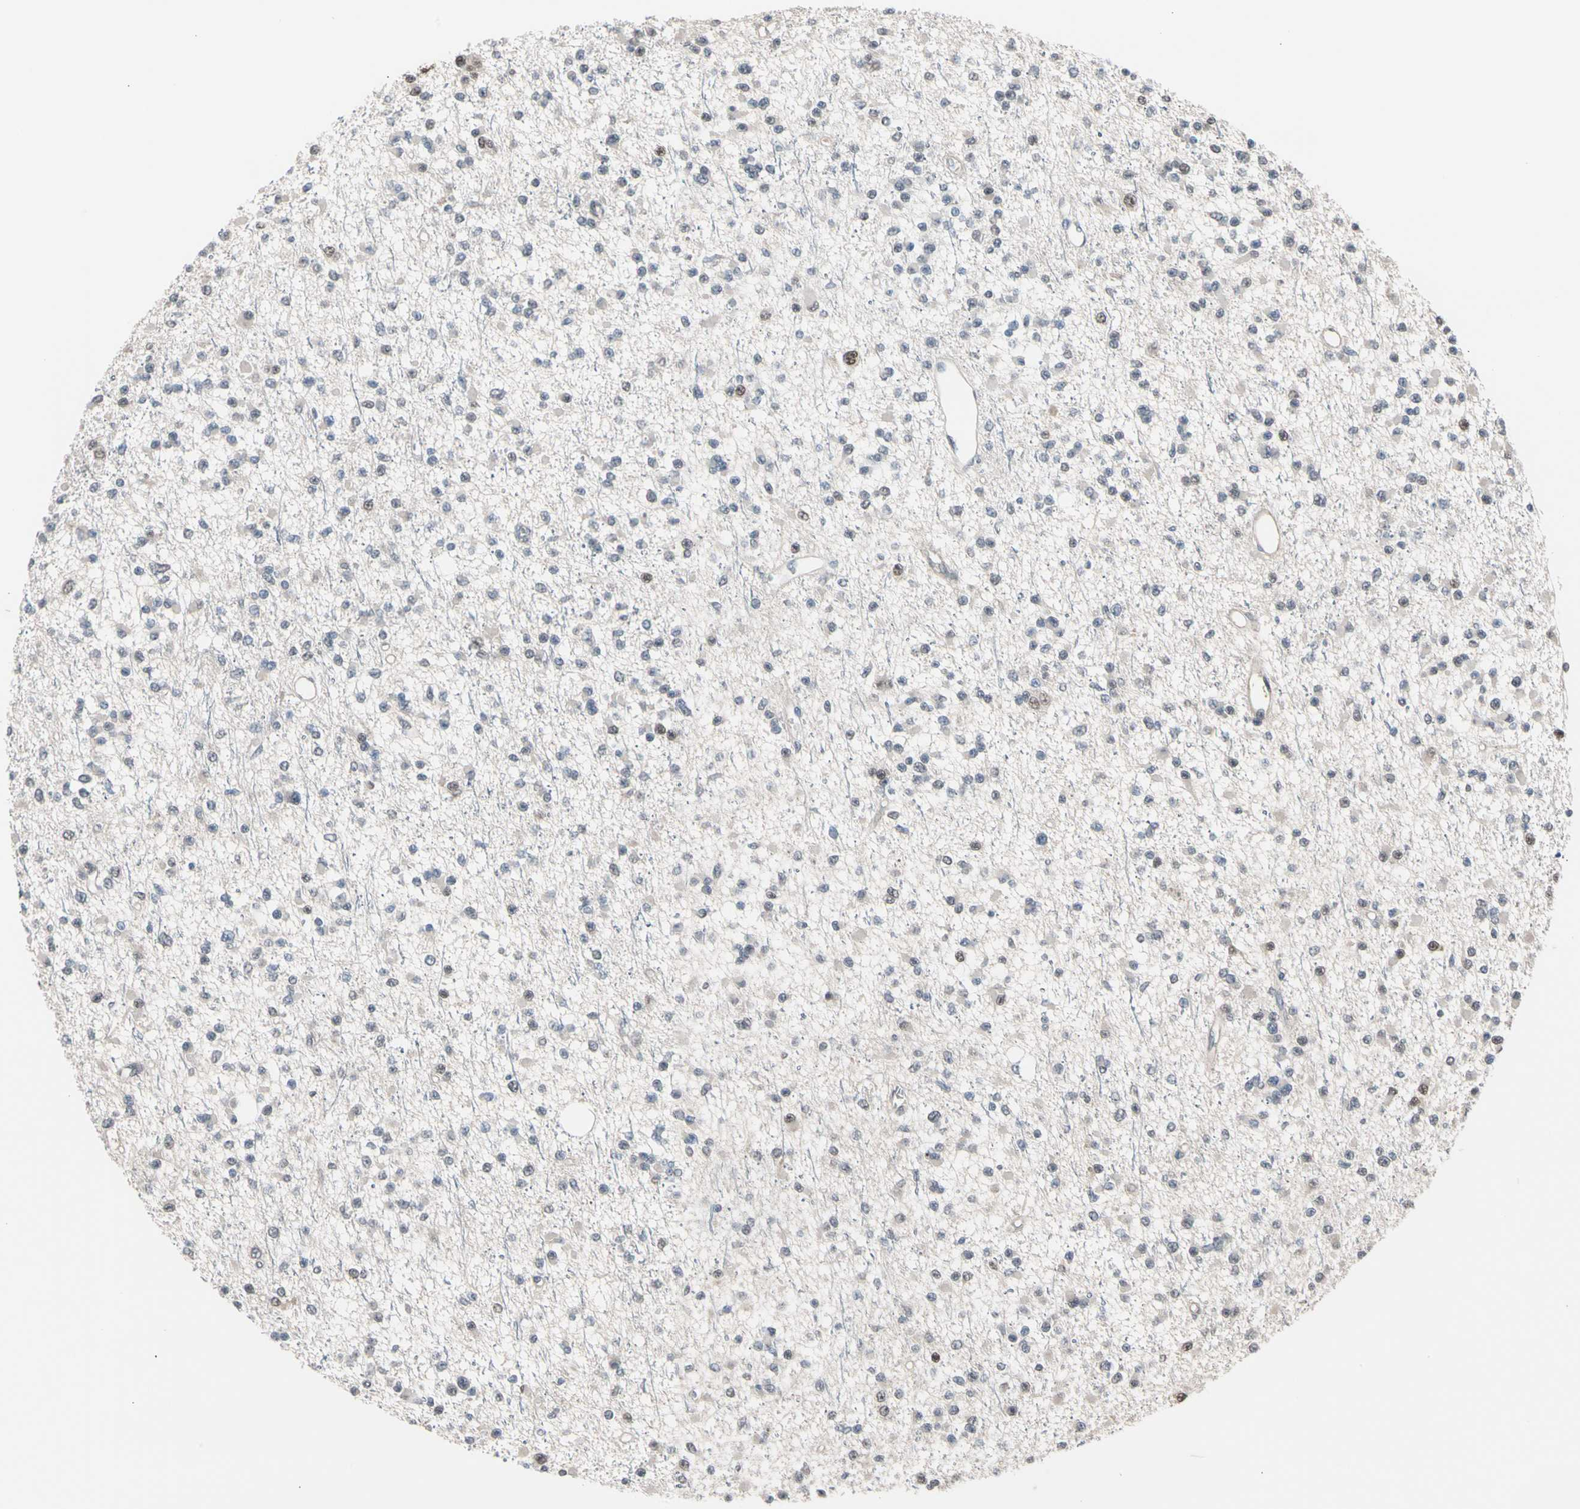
{"staining": {"intensity": "weak", "quantity": "<25%", "location": "cytoplasmic/membranous,nuclear"}, "tissue": "glioma", "cell_type": "Tumor cells", "image_type": "cancer", "snomed": [{"axis": "morphology", "description": "Glioma, malignant, Low grade"}, {"axis": "topography", "description": "Brain"}], "caption": "Human glioma stained for a protein using immunohistochemistry reveals no positivity in tumor cells.", "gene": "PSMA2", "patient": {"sex": "female", "age": 22}}